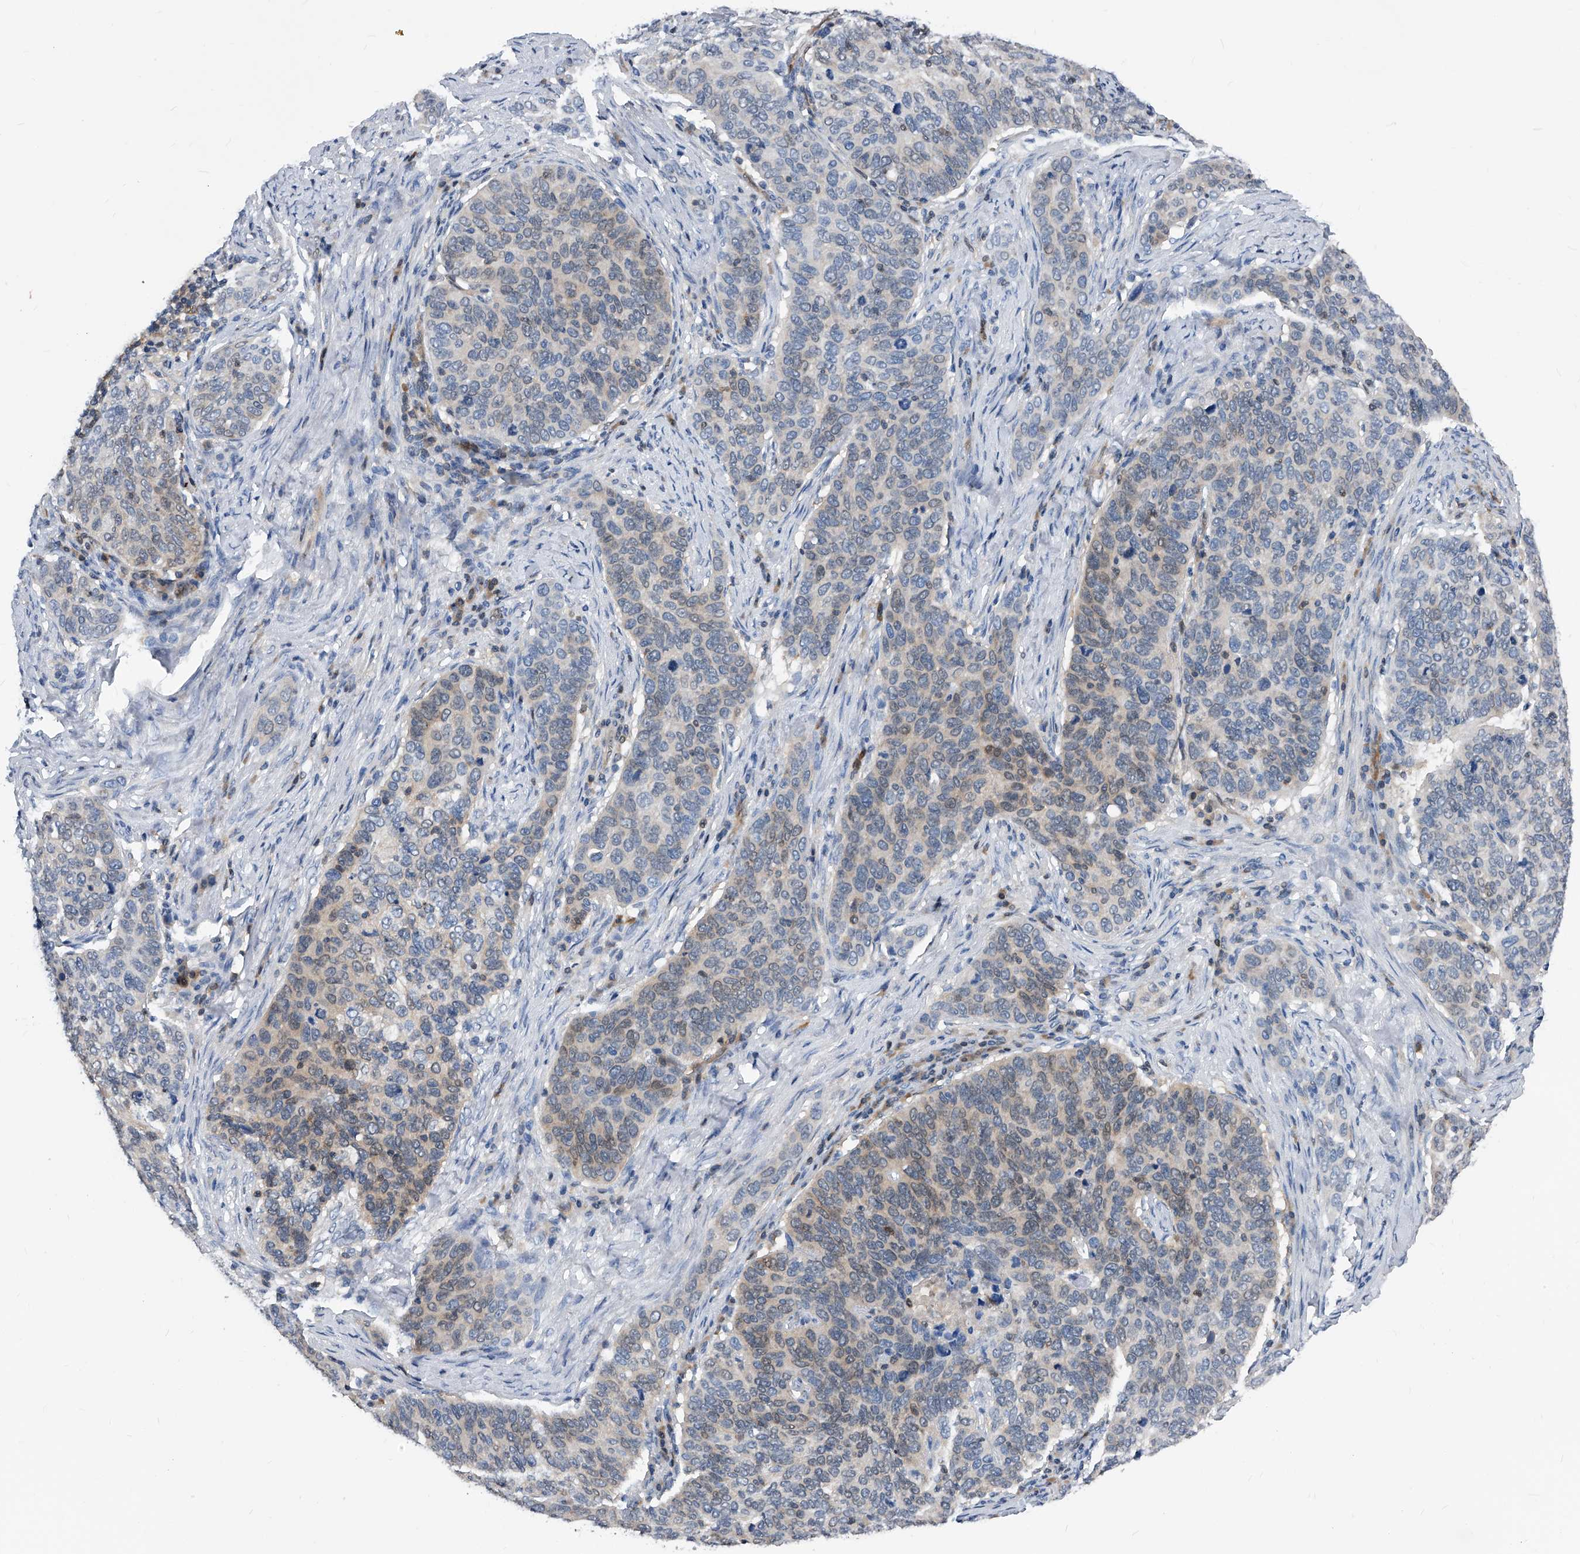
{"staining": {"intensity": "negative", "quantity": "none", "location": "none"}, "tissue": "cervical cancer", "cell_type": "Tumor cells", "image_type": "cancer", "snomed": [{"axis": "morphology", "description": "Squamous cell carcinoma, NOS"}, {"axis": "topography", "description": "Cervix"}], "caption": "Immunohistochemistry (IHC) photomicrograph of neoplastic tissue: cervical squamous cell carcinoma stained with DAB (3,3'-diaminobenzidine) displays no significant protein staining in tumor cells. (DAB (3,3'-diaminobenzidine) IHC, high magnification).", "gene": "MAP2K6", "patient": {"sex": "female", "age": 60}}